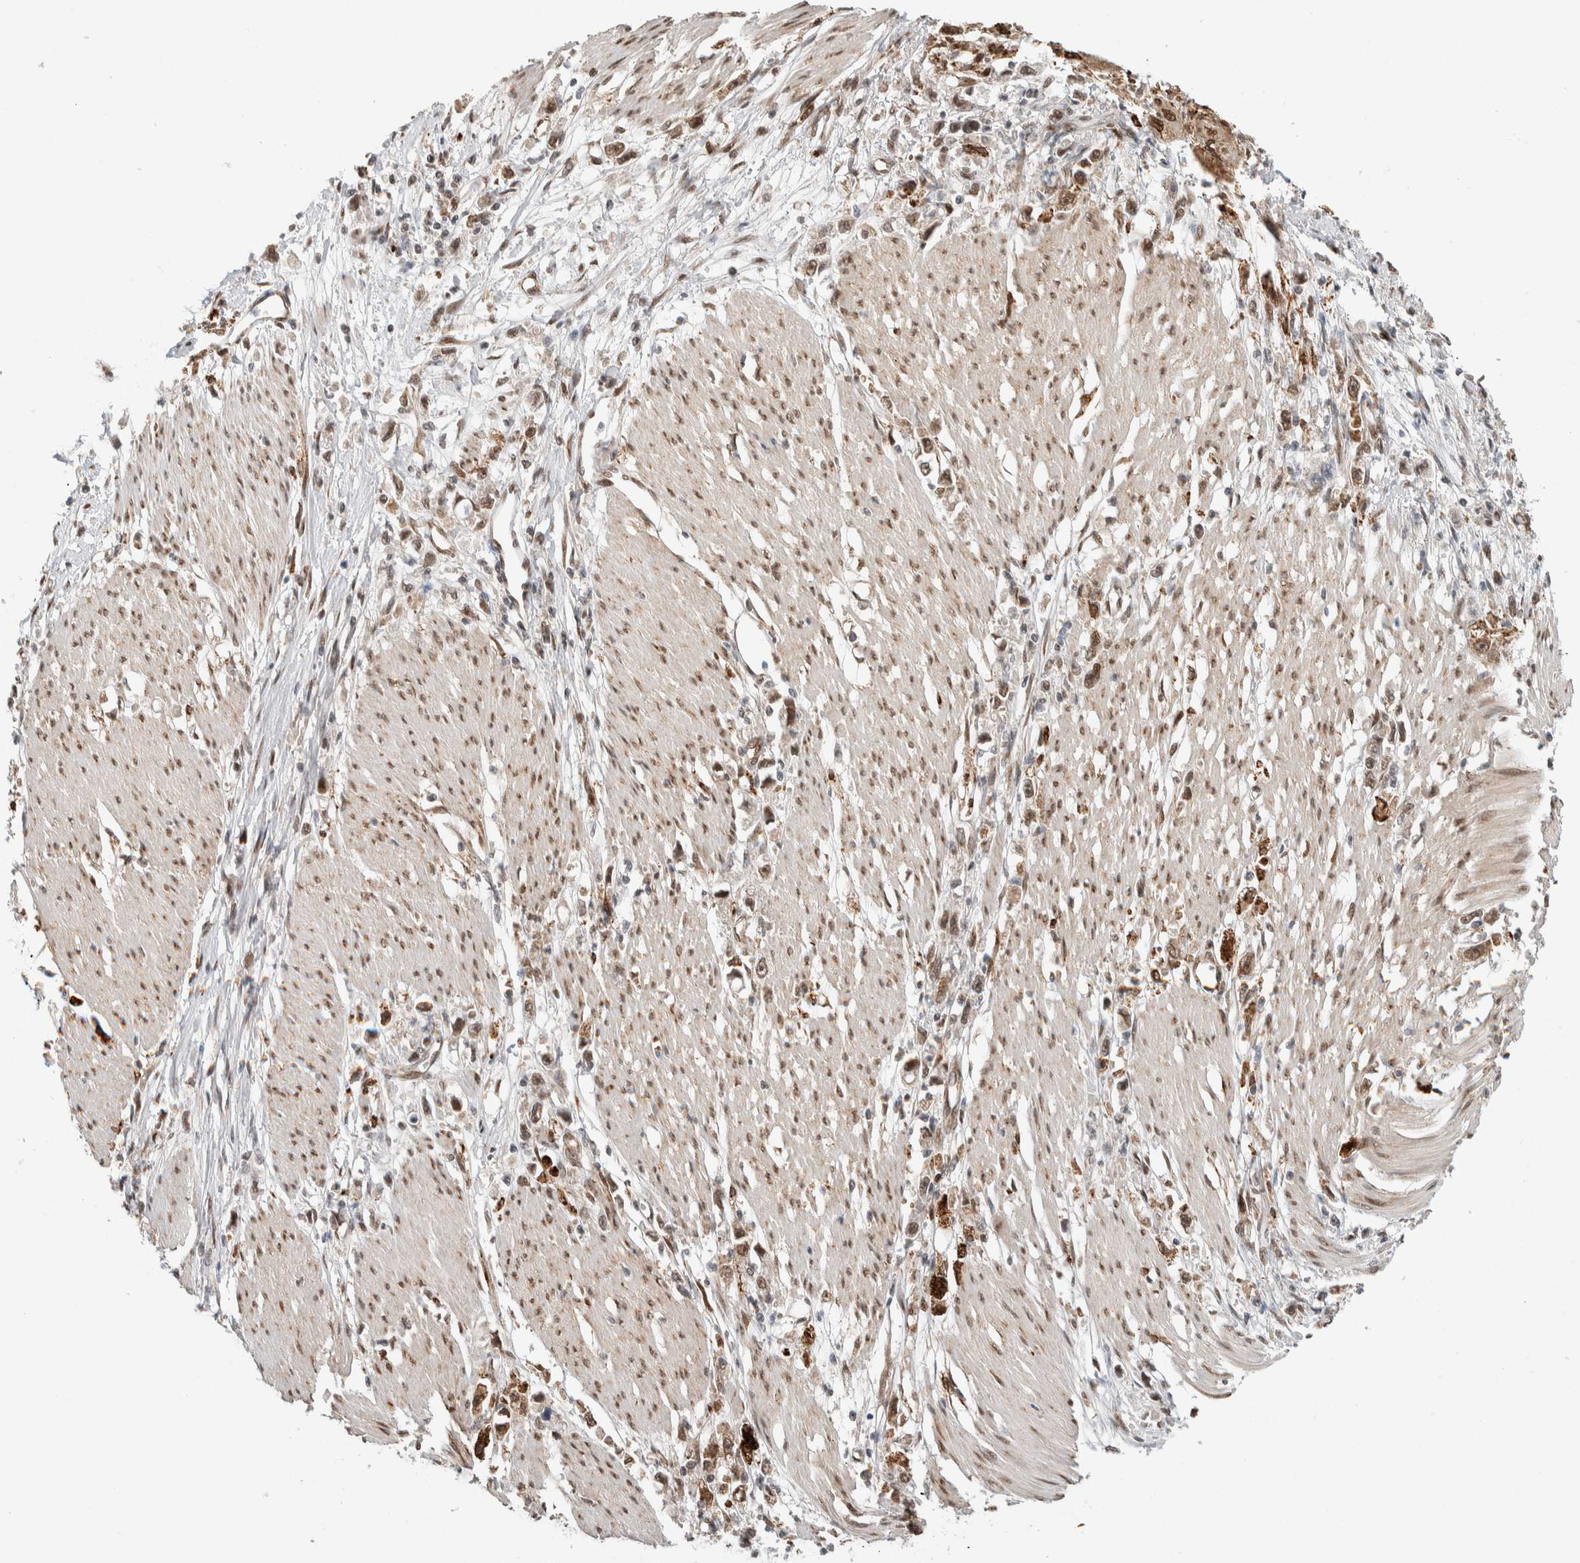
{"staining": {"intensity": "moderate", "quantity": ">75%", "location": "nuclear"}, "tissue": "stomach cancer", "cell_type": "Tumor cells", "image_type": "cancer", "snomed": [{"axis": "morphology", "description": "Adenocarcinoma, NOS"}, {"axis": "topography", "description": "Stomach"}], "caption": "IHC staining of stomach adenocarcinoma, which reveals medium levels of moderate nuclear expression in about >75% of tumor cells indicating moderate nuclear protein staining. The staining was performed using DAB (3,3'-diaminobenzidine) (brown) for protein detection and nuclei were counterstained in hematoxylin (blue).", "gene": "TNRC18", "patient": {"sex": "female", "age": 59}}